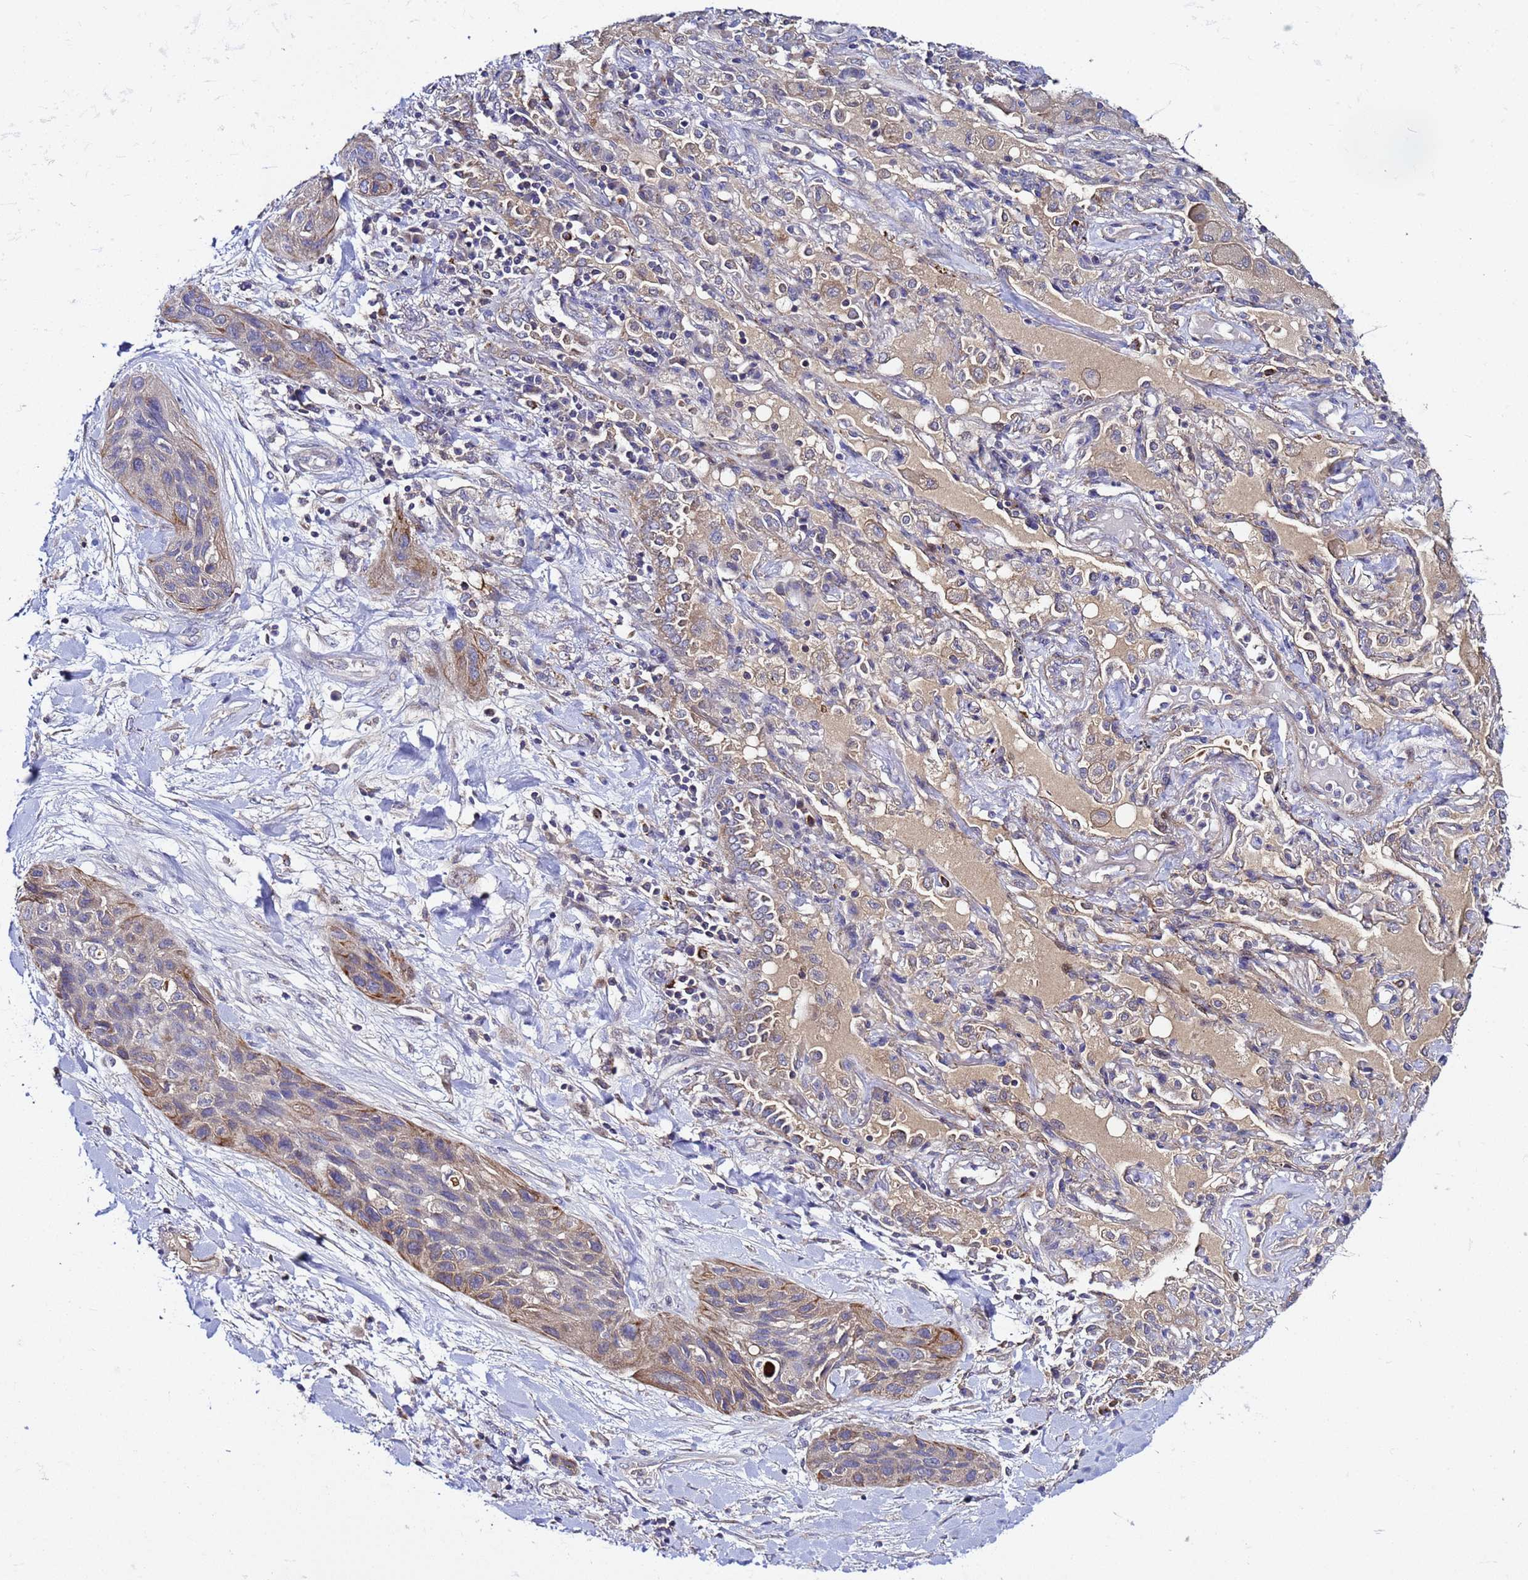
{"staining": {"intensity": "moderate", "quantity": "<25%", "location": "cytoplasmic/membranous"}, "tissue": "lung cancer", "cell_type": "Tumor cells", "image_type": "cancer", "snomed": [{"axis": "morphology", "description": "Squamous cell carcinoma, NOS"}, {"axis": "topography", "description": "Lung"}], "caption": "Moderate cytoplasmic/membranous protein expression is appreciated in approximately <25% of tumor cells in lung squamous cell carcinoma.", "gene": "PLXDC2", "patient": {"sex": "female", "age": 70}}